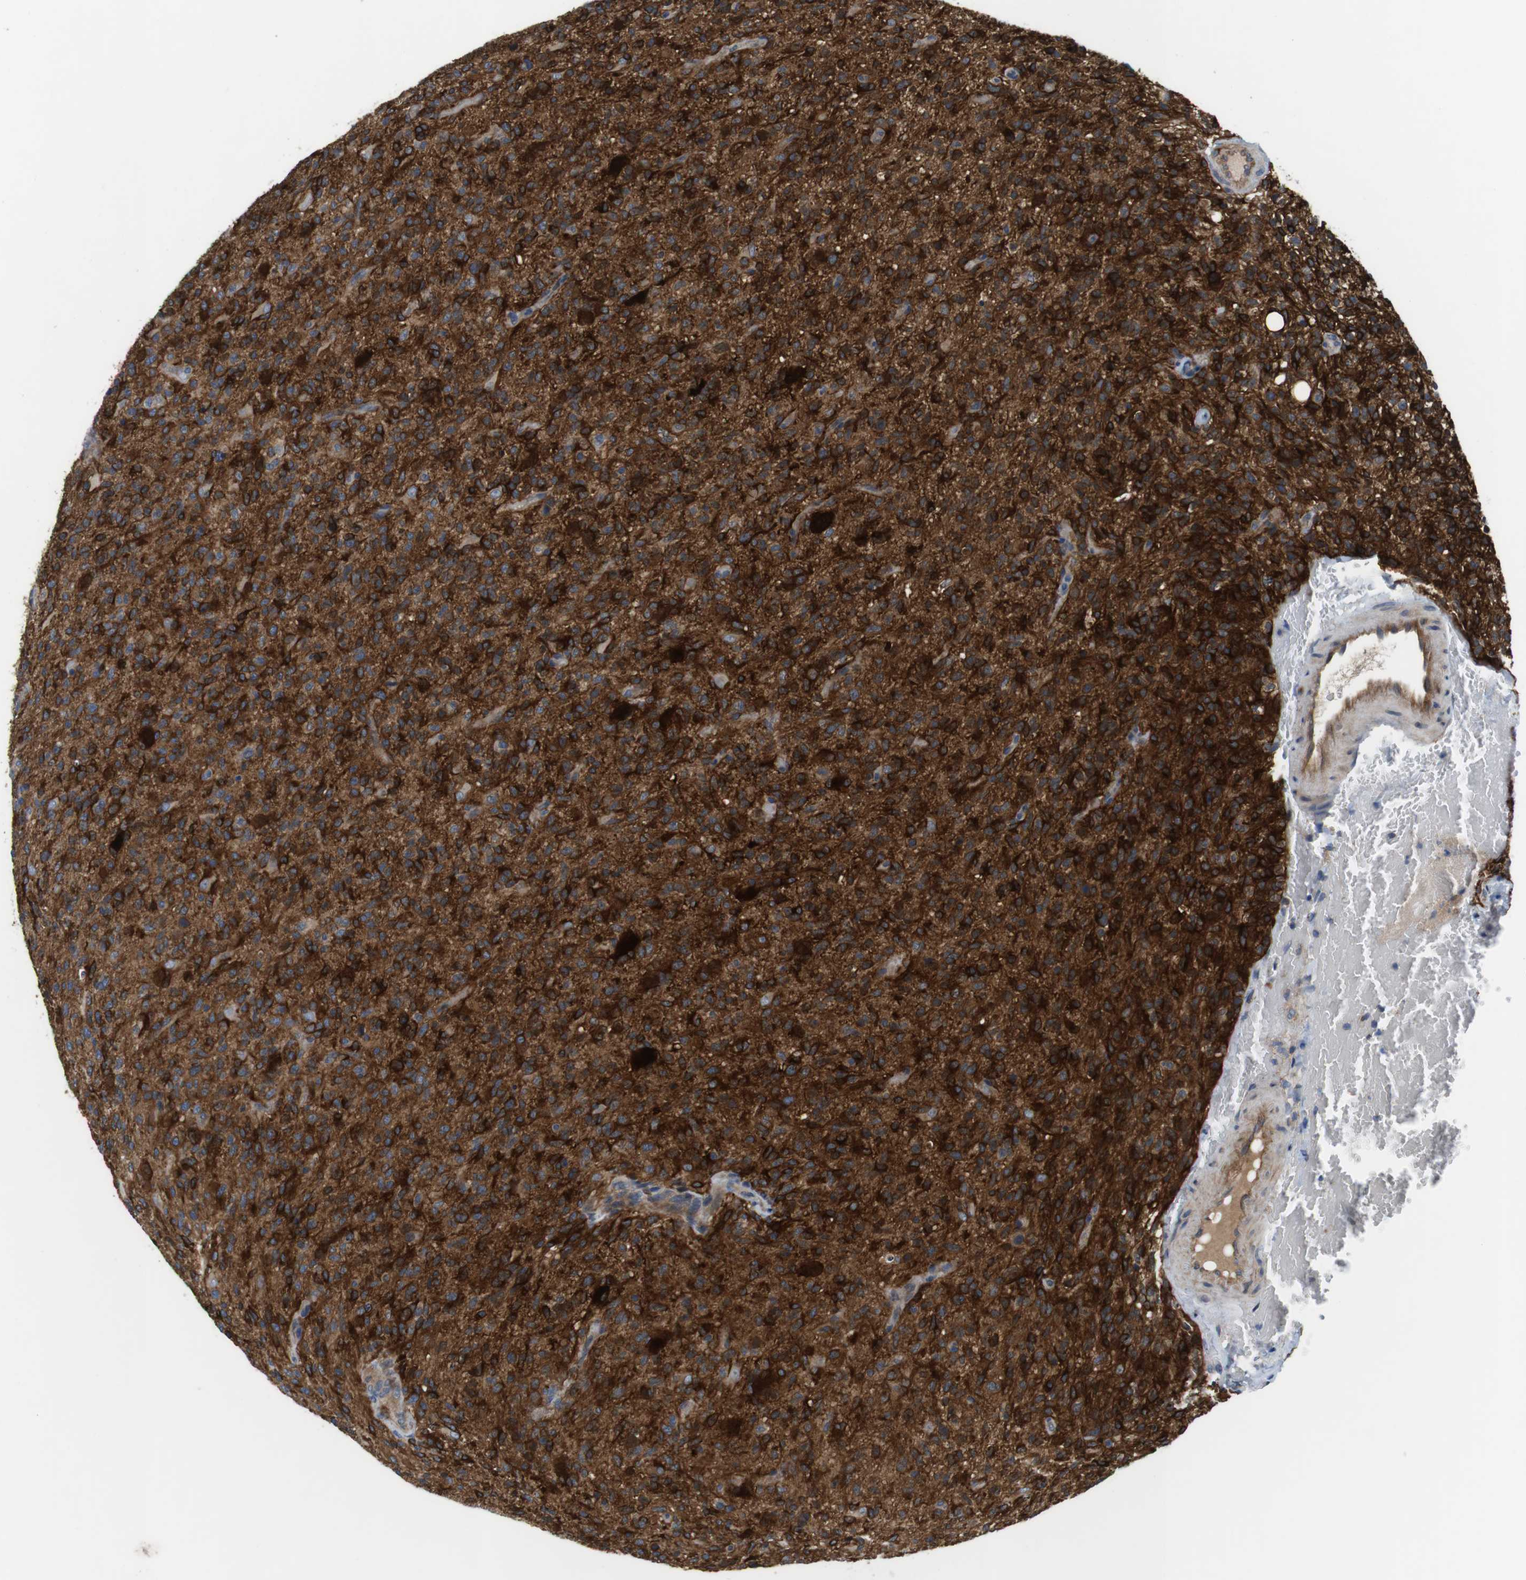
{"staining": {"intensity": "strong", "quantity": ">75%", "location": "cytoplasmic/membranous"}, "tissue": "glioma", "cell_type": "Tumor cells", "image_type": "cancer", "snomed": [{"axis": "morphology", "description": "Glioma, malignant, High grade"}, {"axis": "topography", "description": "Brain"}], "caption": "Protein staining of glioma tissue shows strong cytoplasmic/membranous positivity in approximately >75% of tumor cells. (DAB (3,3'-diaminobenzidine) = brown stain, brightfield microscopy at high magnification).", "gene": "DCLK1", "patient": {"sex": "male", "age": 71}}